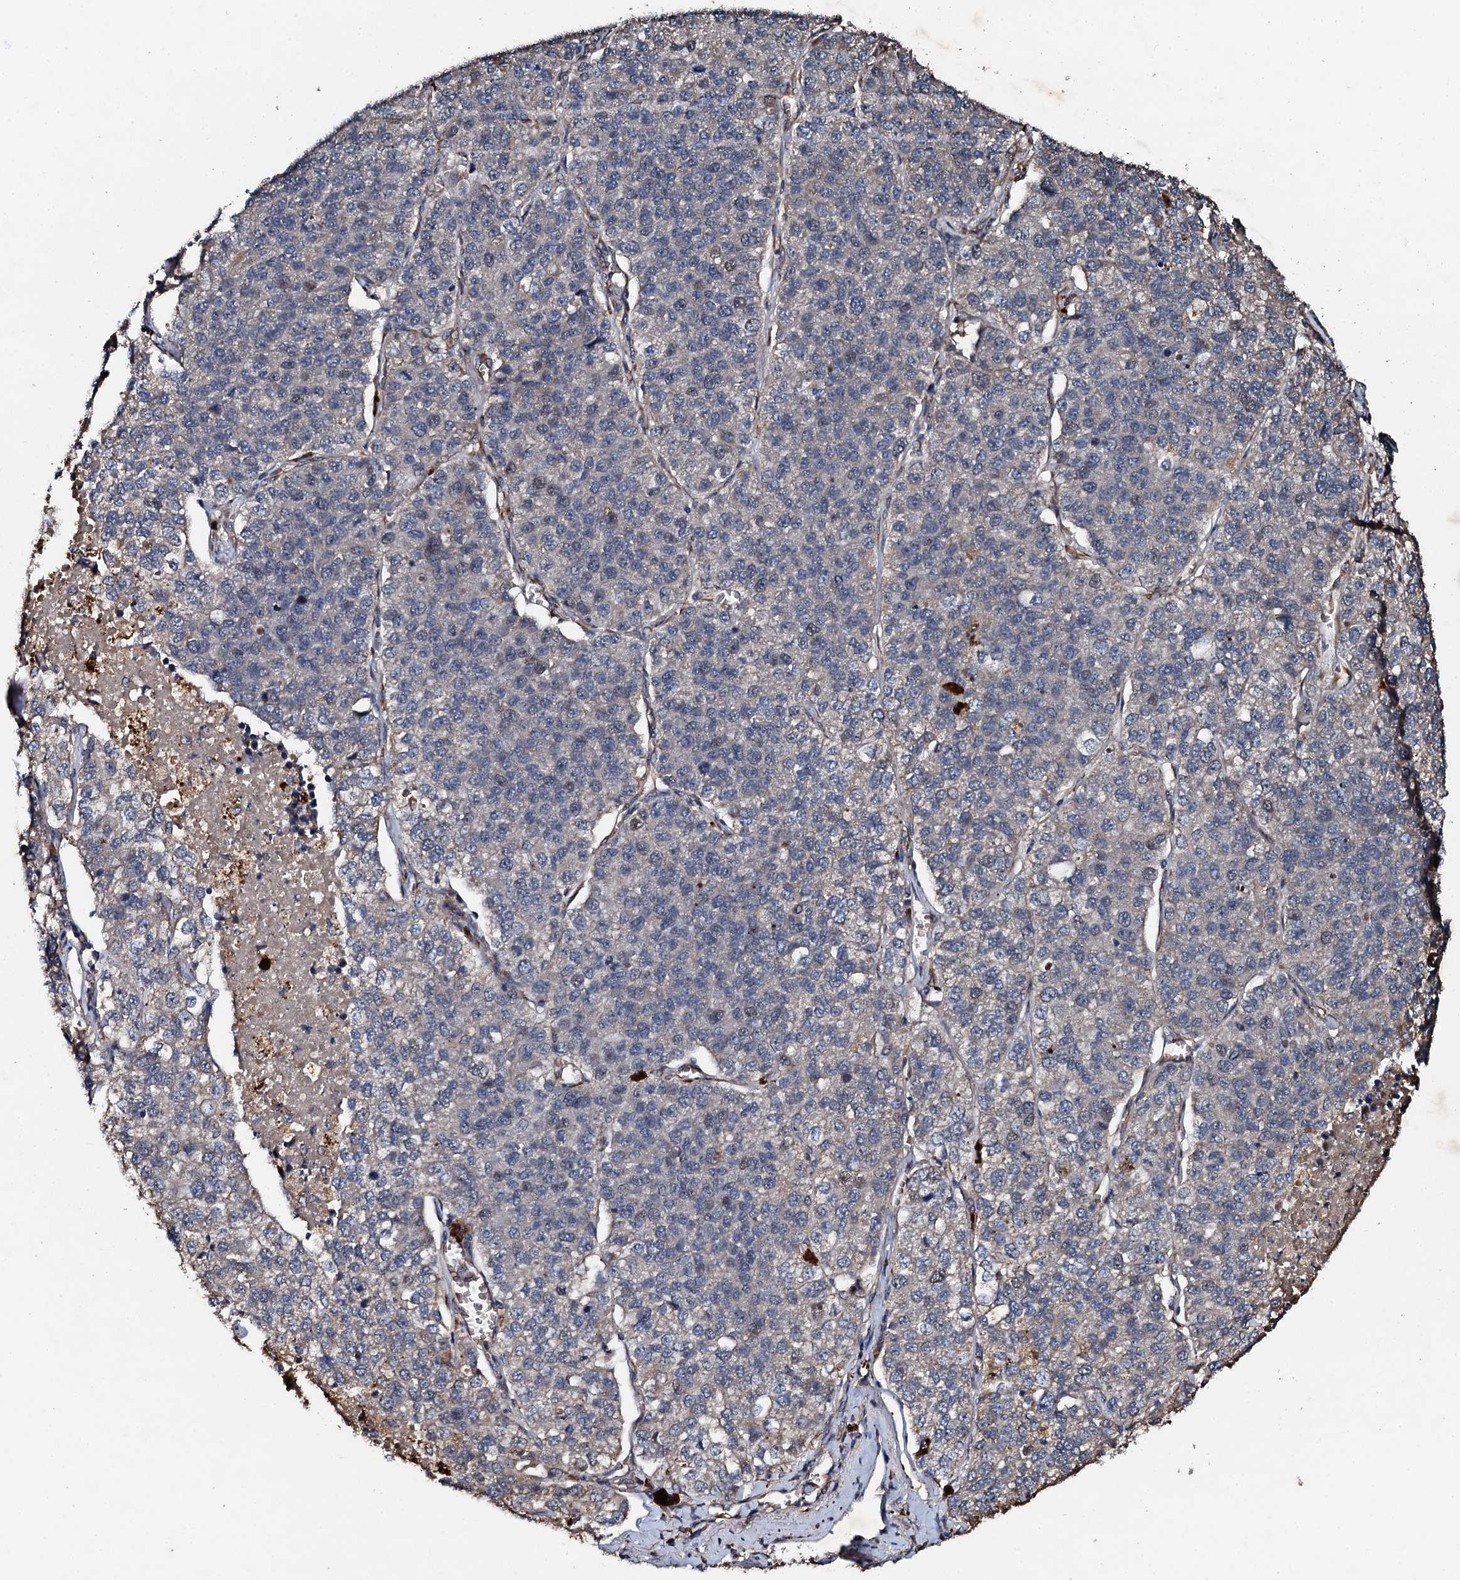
{"staining": {"intensity": "negative", "quantity": "none", "location": "none"}, "tissue": "lung cancer", "cell_type": "Tumor cells", "image_type": "cancer", "snomed": [{"axis": "morphology", "description": "Adenocarcinoma, NOS"}, {"axis": "topography", "description": "Lung"}], "caption": "An immunohistochemistry (IHC) histopathology image of lung cancer is shown. There is no staining in tumor cells of lung cancer.", "gene": "ADAMTS10", "patient": {"sex": "male", "age": 49}}